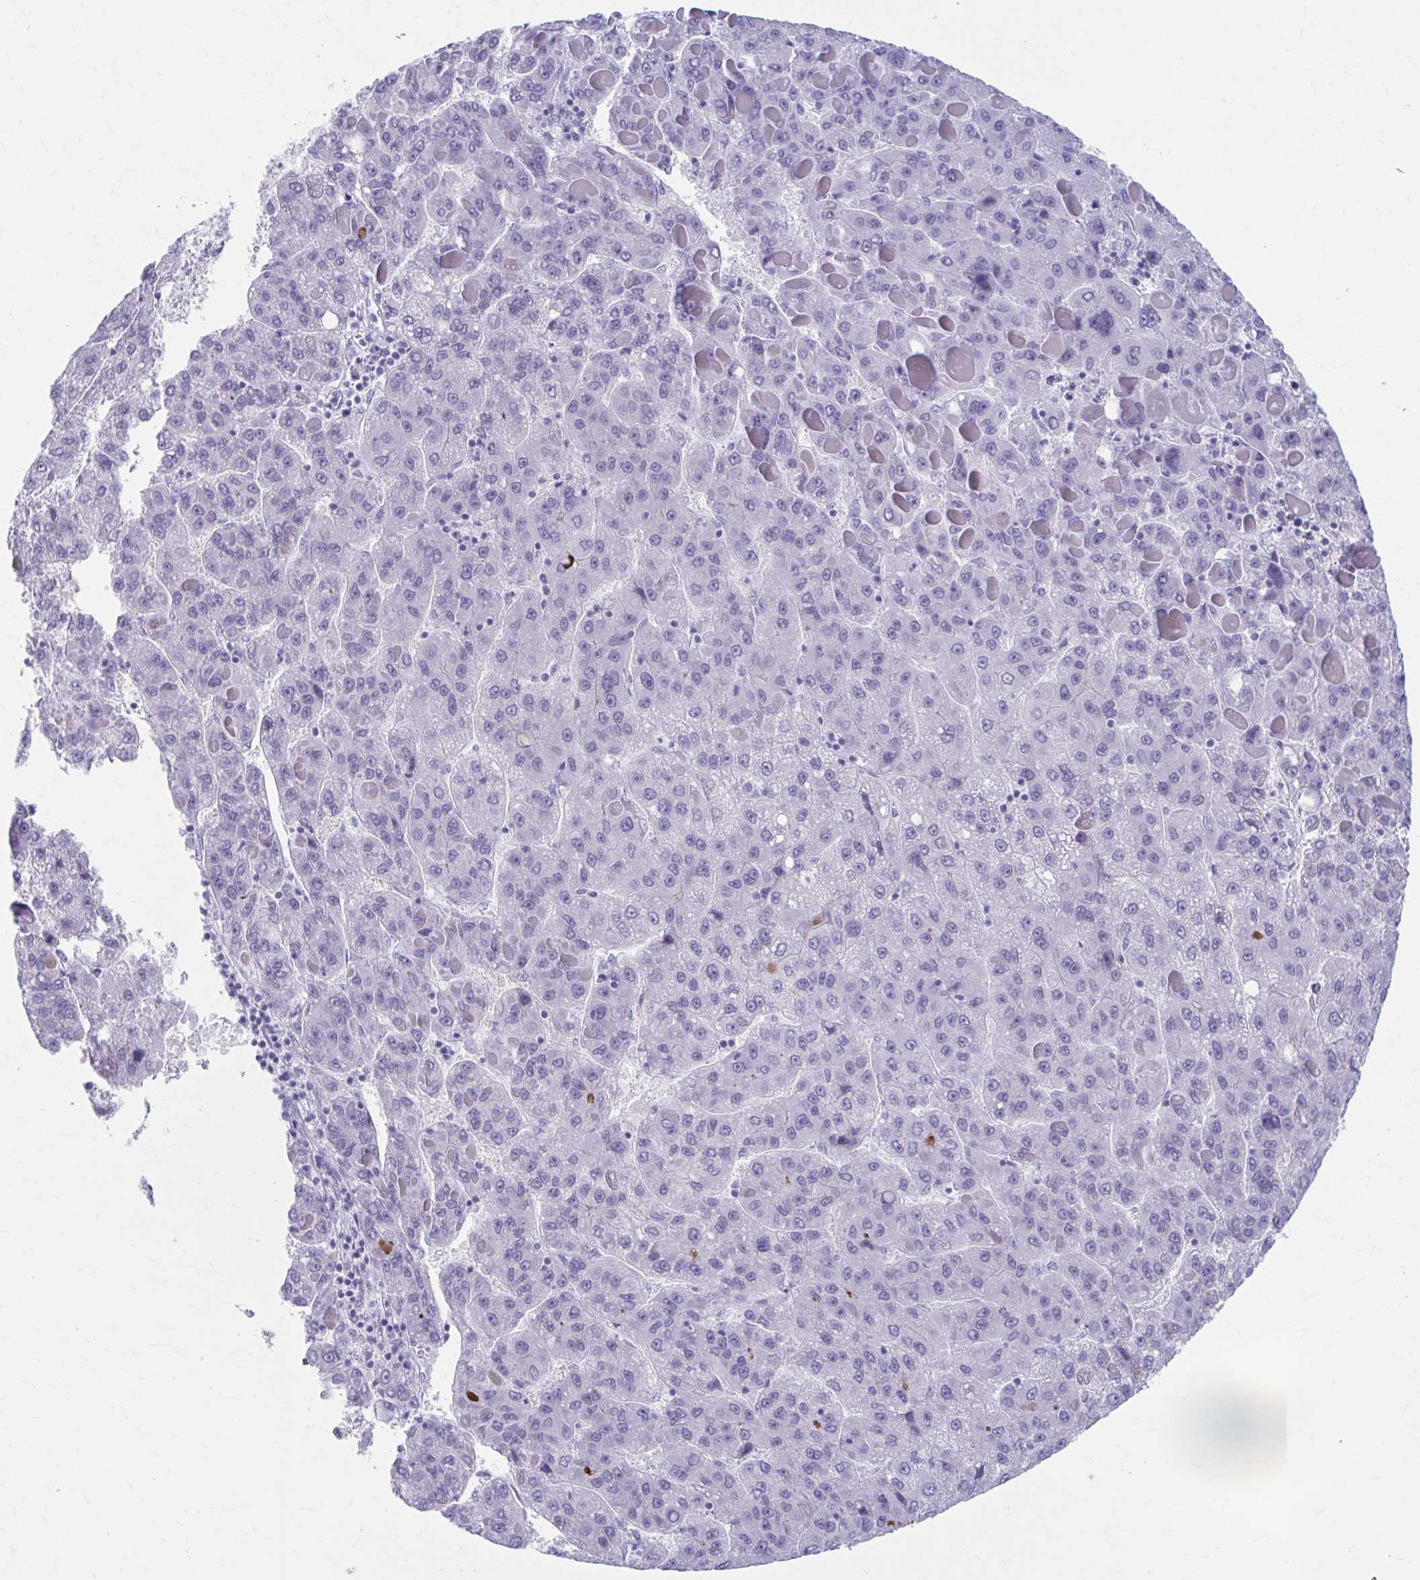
{"staining": {"intensity": "negative", "quantity": "none", "location": "none"}, "tissue": "liver cancer", "cell_type": "Tumor cells", "image_type": "cancer", "snomed": [{"axis": "morphology", "description": "Carcinoma, Hepatocellular, NOS"}, {"axis": "topography", "description": "Liver"}], "caption": "High power microscopy histopathology image of an immunohistochemistry (IHC) histopathology image of liver cancer (hepatocellular carcinoma), revealing no significant staining in tumor cells.", "gene": "KCNE2", "patient": {"sex": "female", "age": 82}}